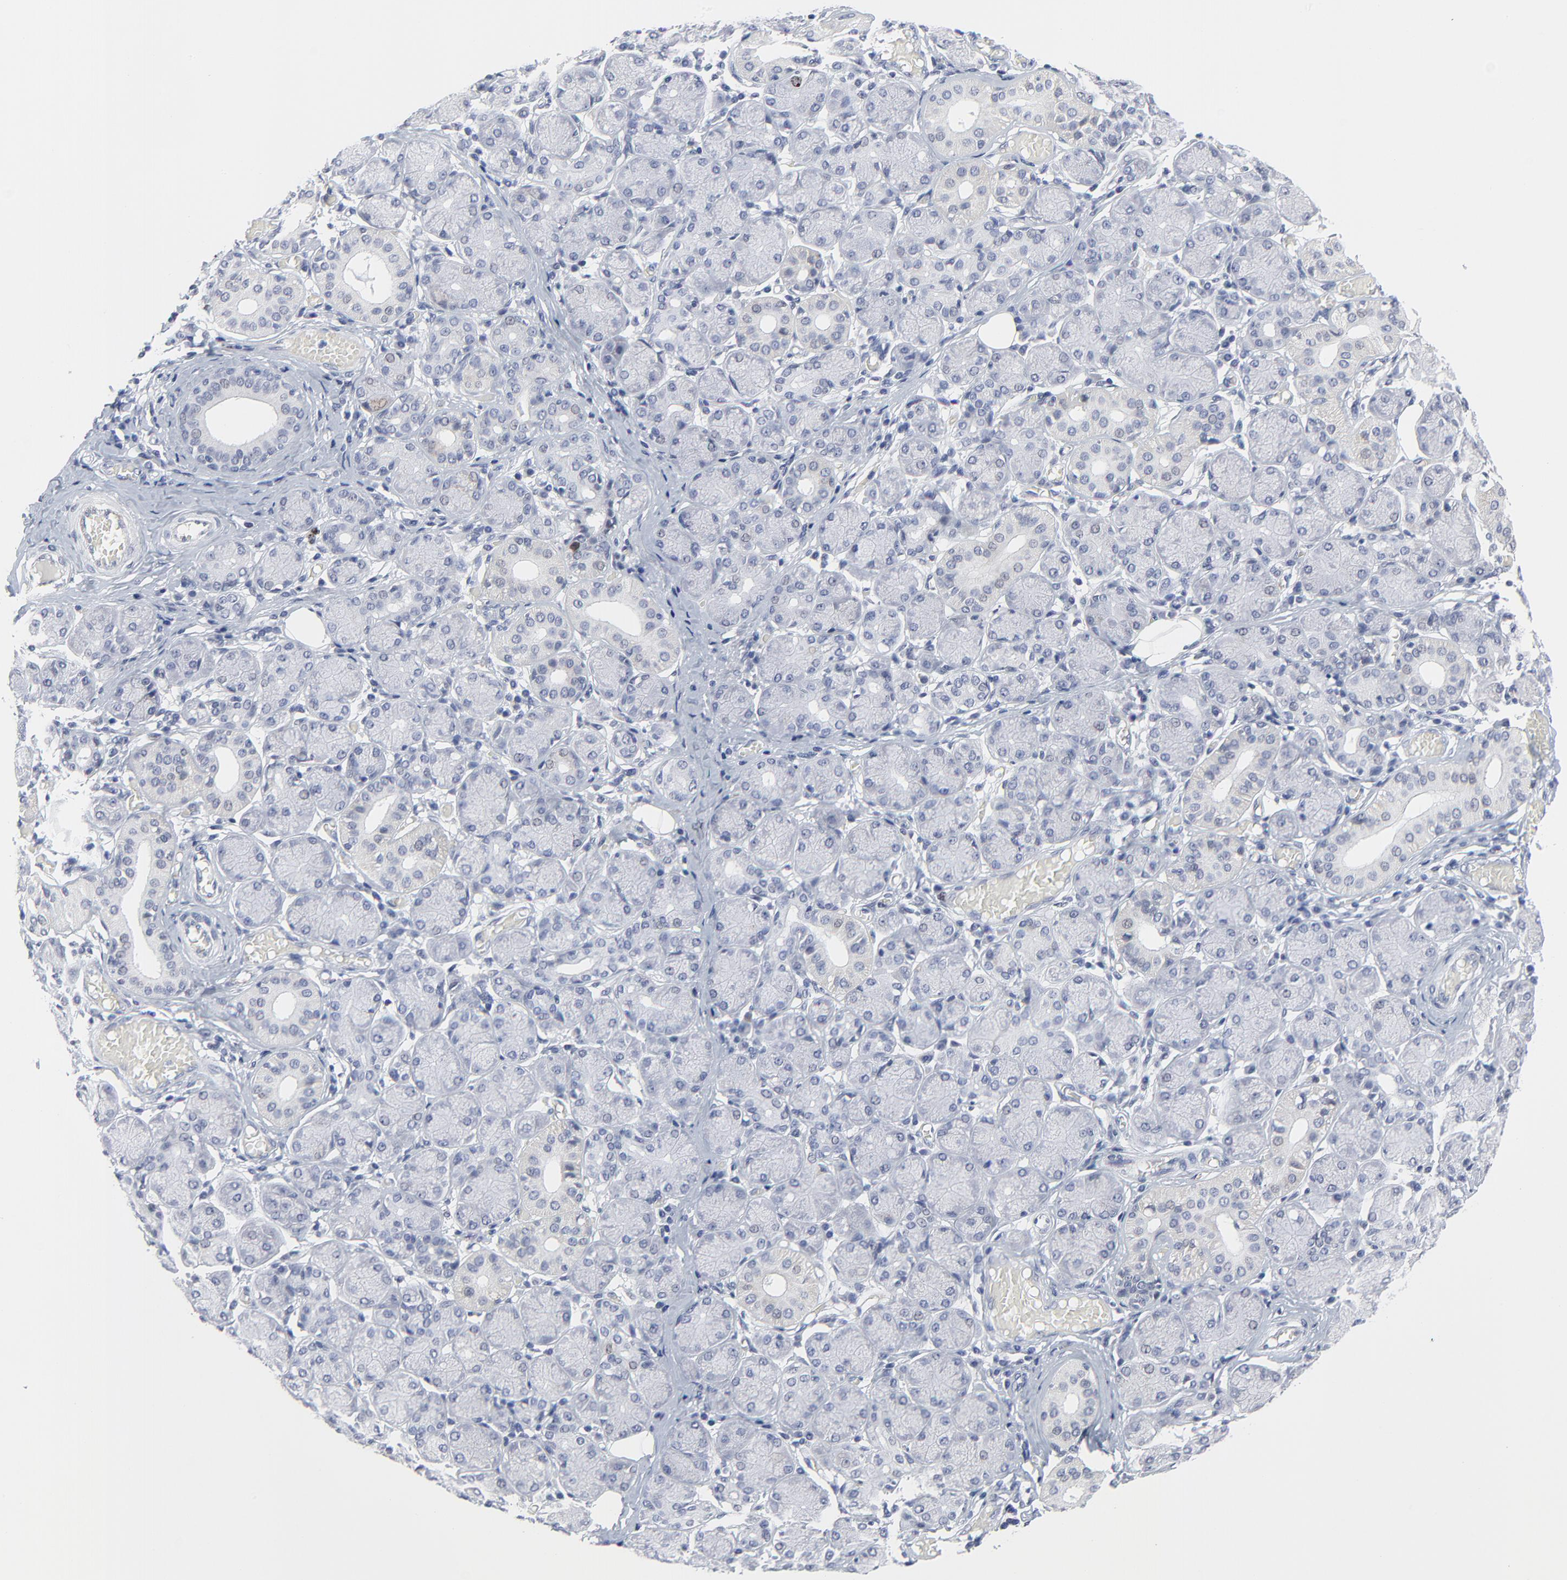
{"staining": {"intensity": "negative", "quantity": "none", "location": "none"}, "tissue": "salivary gland", "cell_type": "Glandular cells", "image_type": "normal", "snomed": [{"axis": "morphology", "description": "Normal tissue, NOS"}, {"axis": "topography", "description": "Salivary gland"}], "caption": "DAB immunohistochemical staining of normal salivary gland exhibits no significant staining in glandular cells.", "gene": "ZNF589", "patient": {"sex": "female", "age": 24}}